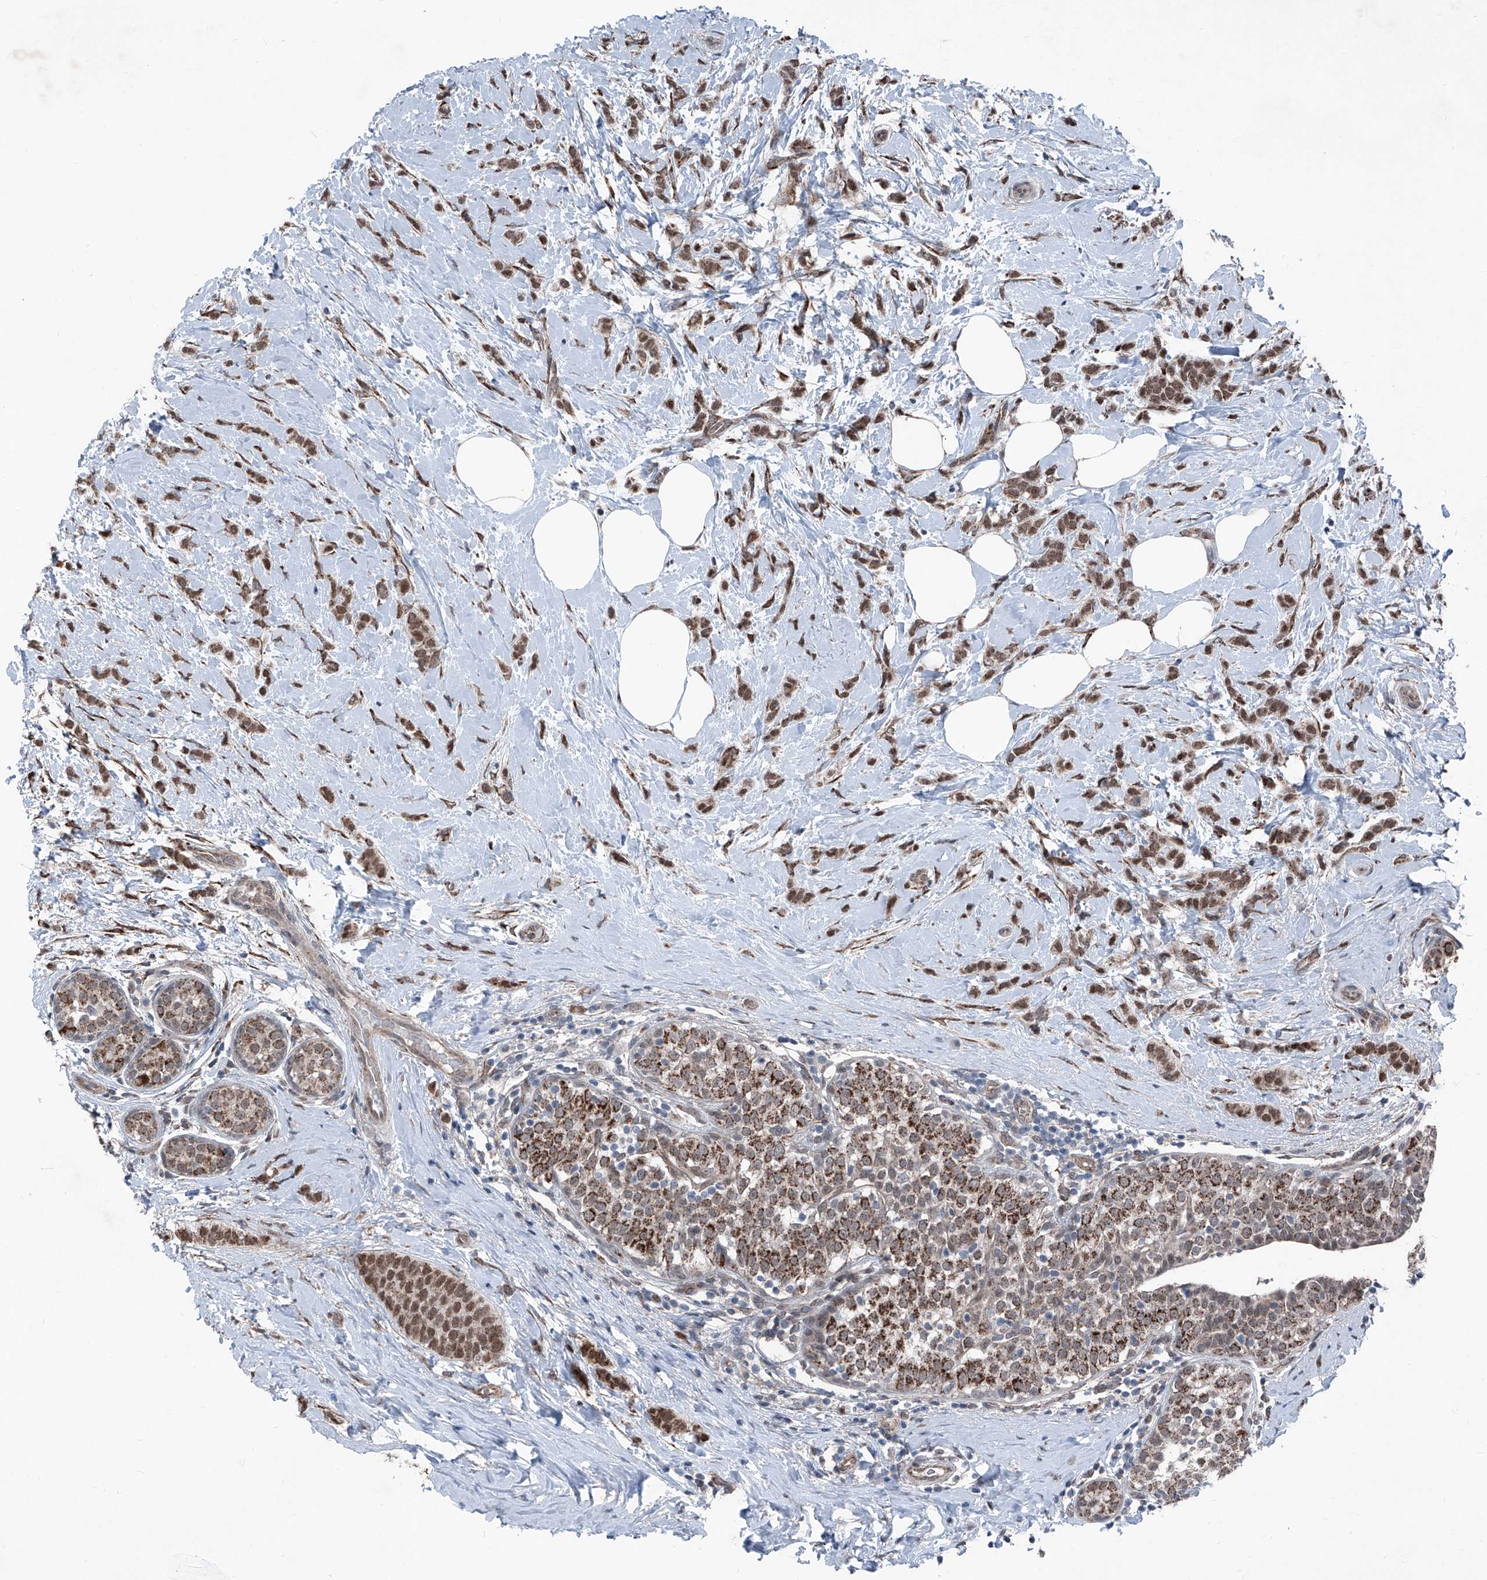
{"staining": {"intensity": "moderate", "quantity": ">75%", "location": "cytoplasmic/membranous,nuclear"}, "tissue": "breast cancer", "cell_type": "Tumor cells", "image_type": "cancer", "snomed": [{"axis": "morphology", "description": "Lobular carcinoma, in situ"}, {"axis": "morphology", "description": "Lobular carcinoma"}, {"axis": "topography", "description": "Breast"}], "caption": "The immunohistochemical stain highlights moderate cytoplasmic/membranous and nuclear staining in tumor cells of breast cancer tissue. The protein is shown in brown color, while the nuclei are stained blue.", "gene": "COA7", "patient": {"sex": "female", "age": 41}}